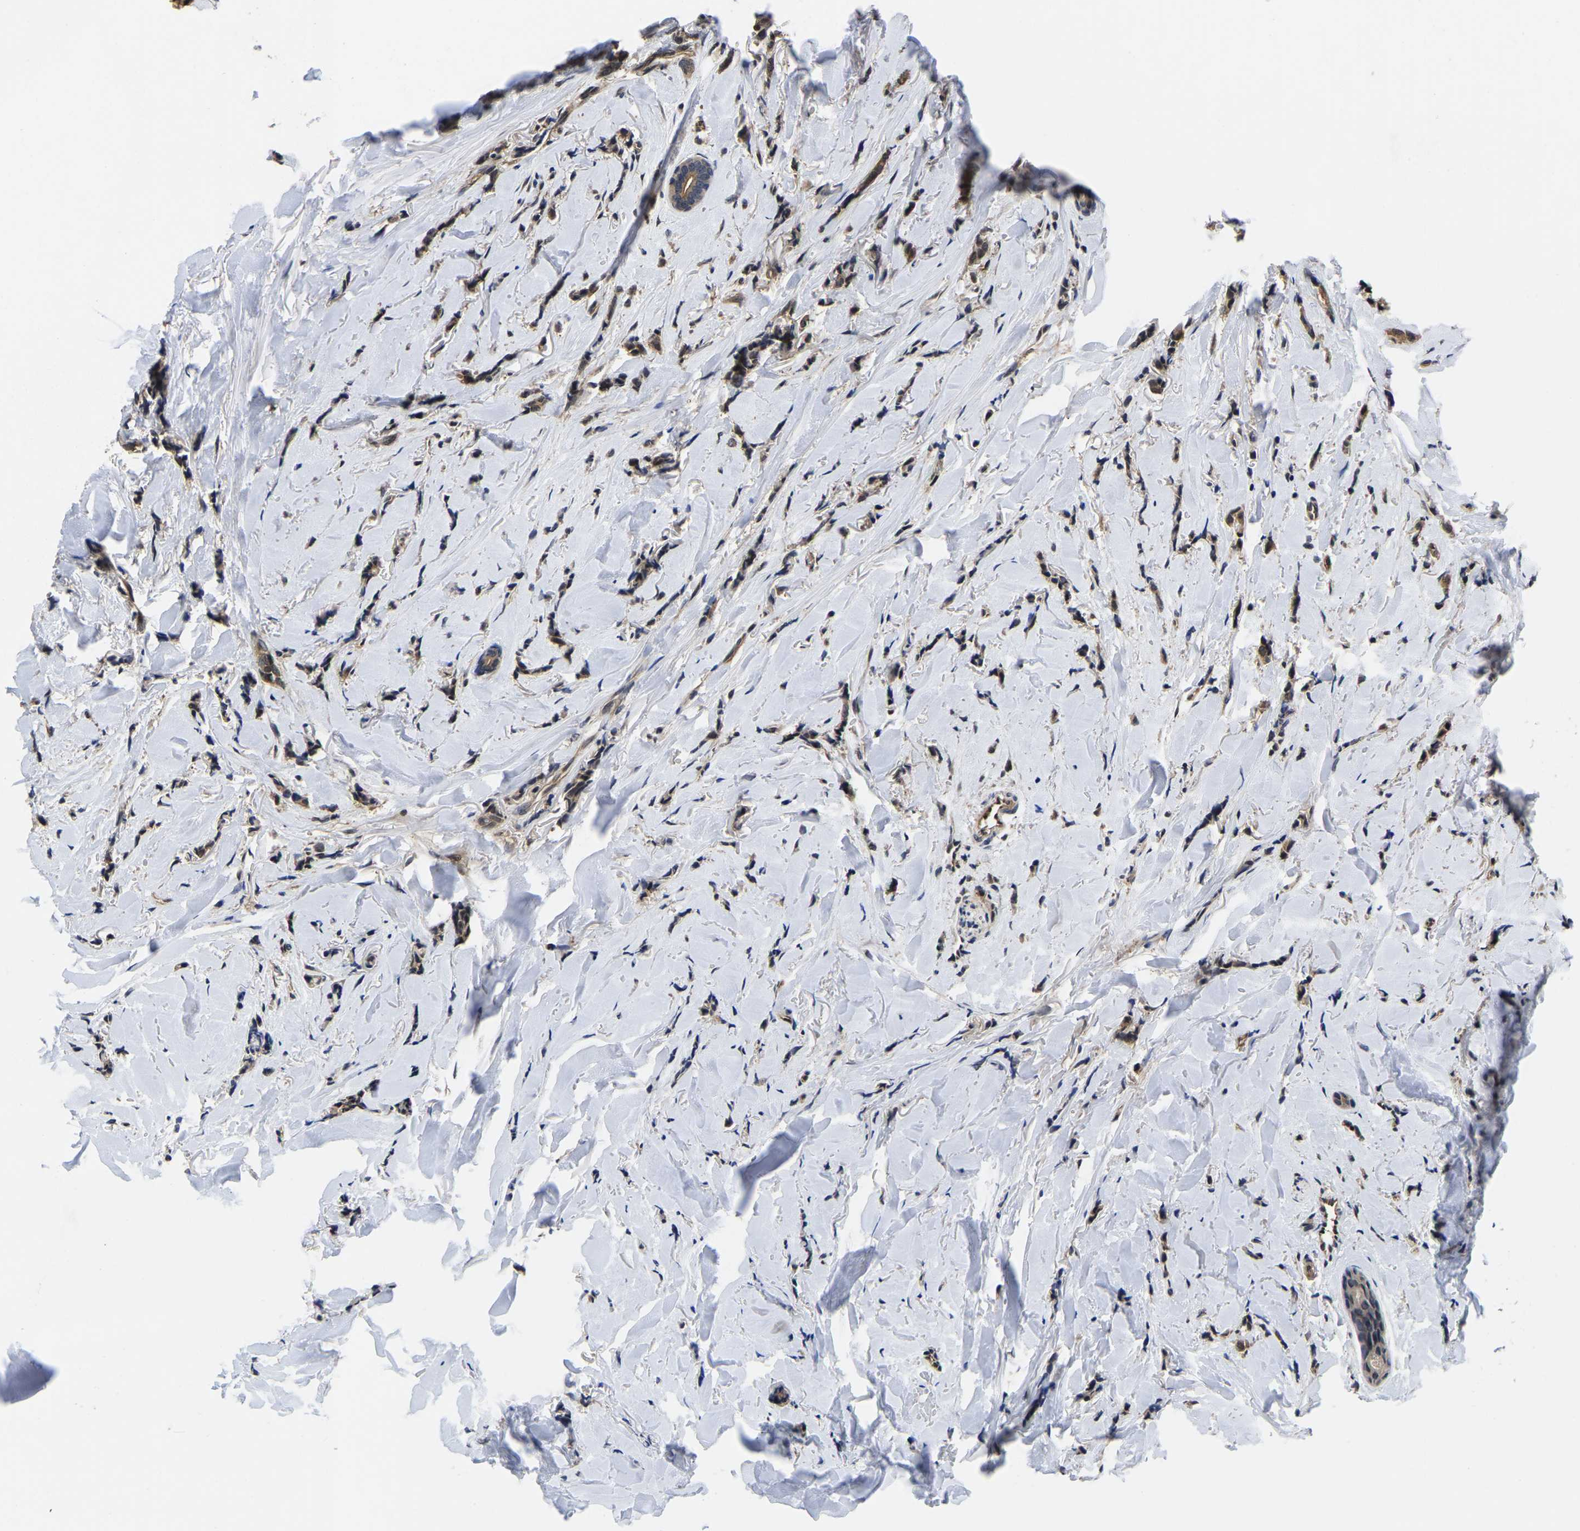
{"staining": {"intensity": "moderate", "quantity": ">75%", "location": "cytoplasmic/membranous"}, "tissue": "breast cancer", "cell_type": "Tumor cells", "image_type": "cancer", "snomed": [{"axis": "morphology", "description": "Lobular carcinoma"}, {"axis": "topography", "description": "Skin"}, {"axis": "topography", "description": "Breast"}], "caption": "Immunohistochemical staining of breast cancer (lobular carcinoma) exhibits medium levels of moderate cytoplasmic/membranous positivity in approximately >75% of tumor cells.", "gene": "MCOLN2", "patient": {"sex": "female", "age": 46}}